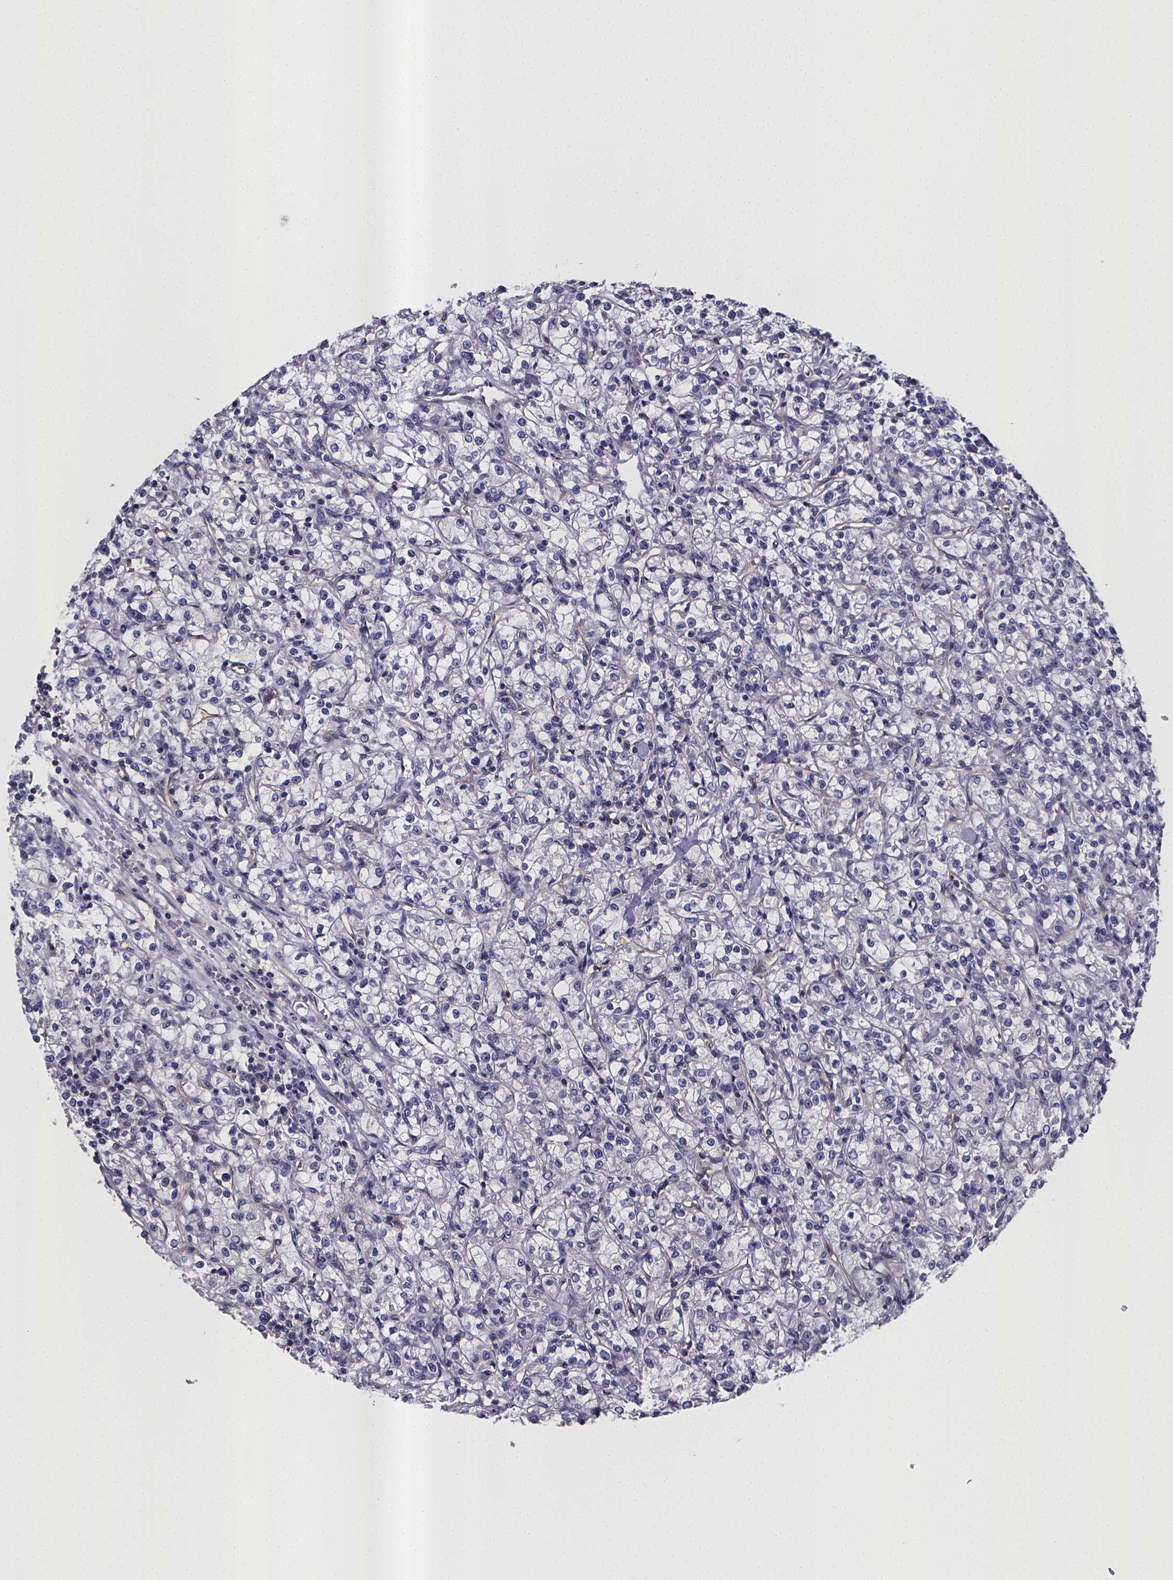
{"staining": {"intensity": "negative", "quantity": "none", "location": "none"}, "tissue": "renal cancer", "cell_type": "Tumor cells", "image_type": "cancer", "snomed": [{"axis": "morphology", "description": "Adenocarcinoma, NOS"}, {"axis": "topography", "description": "Kidney"}], "caption": "Immunohistochemical staining of human renal cancer reveals no significant positivity in tumor cells.", "gene": "RERG", "patient": {"sex": "female", "age": 59}}